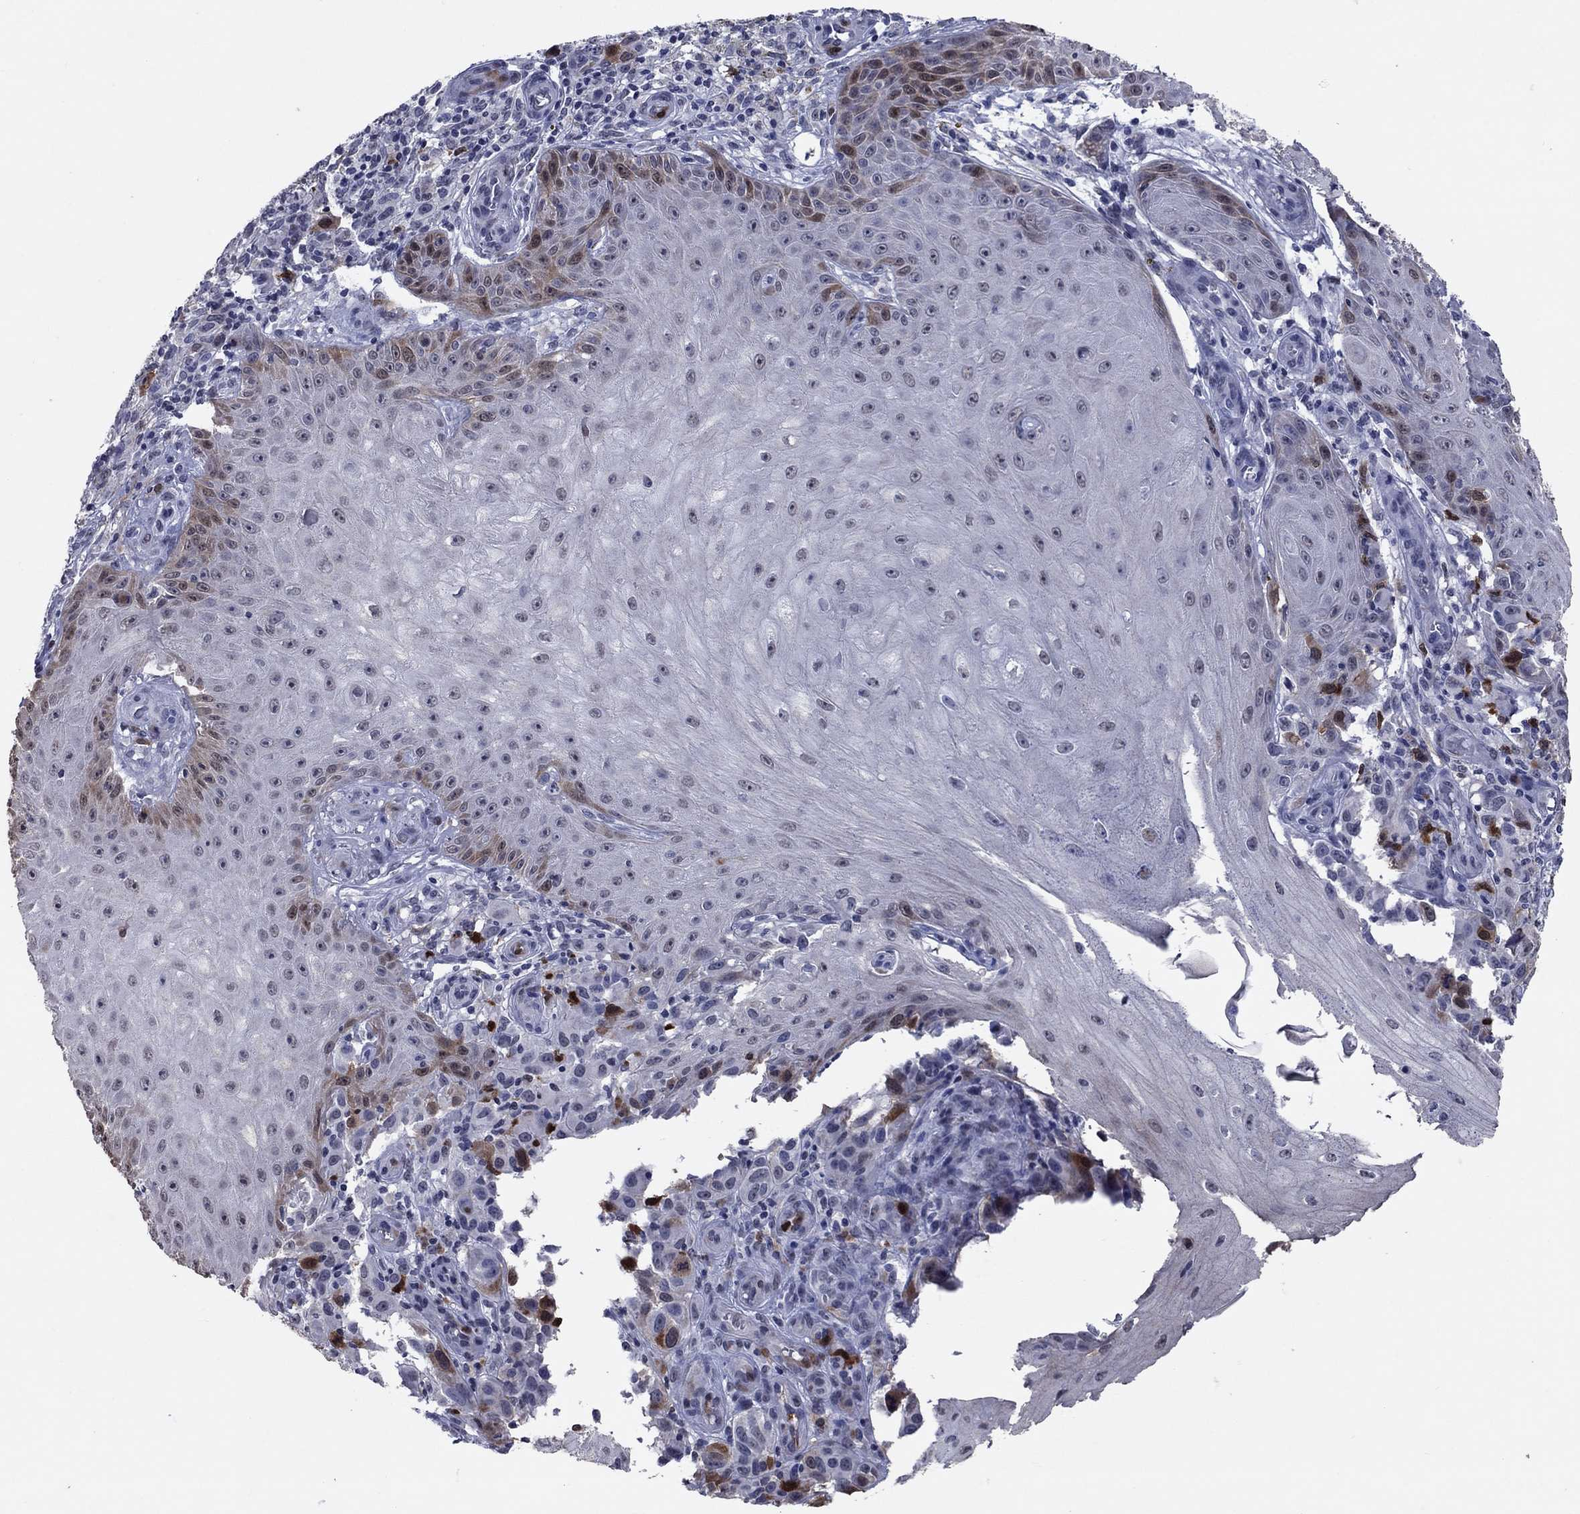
{"staining": {"intensity": "negative", "quantity": "none", "location": "none"}, "tissue": "melanoma", "cell_type": "Tumor cells", "image_type": "cancer", "snomed": [{"axis": "morphology", "description": "Malignant melanoma, NOS"}, {"axis": "topography", "description": "Skin"}], "caption": "The image exhibits no staining of tumor cells in malignant melanoma.", "gene": "TYMS", "patient": {"sex": "female", "age": 53}}